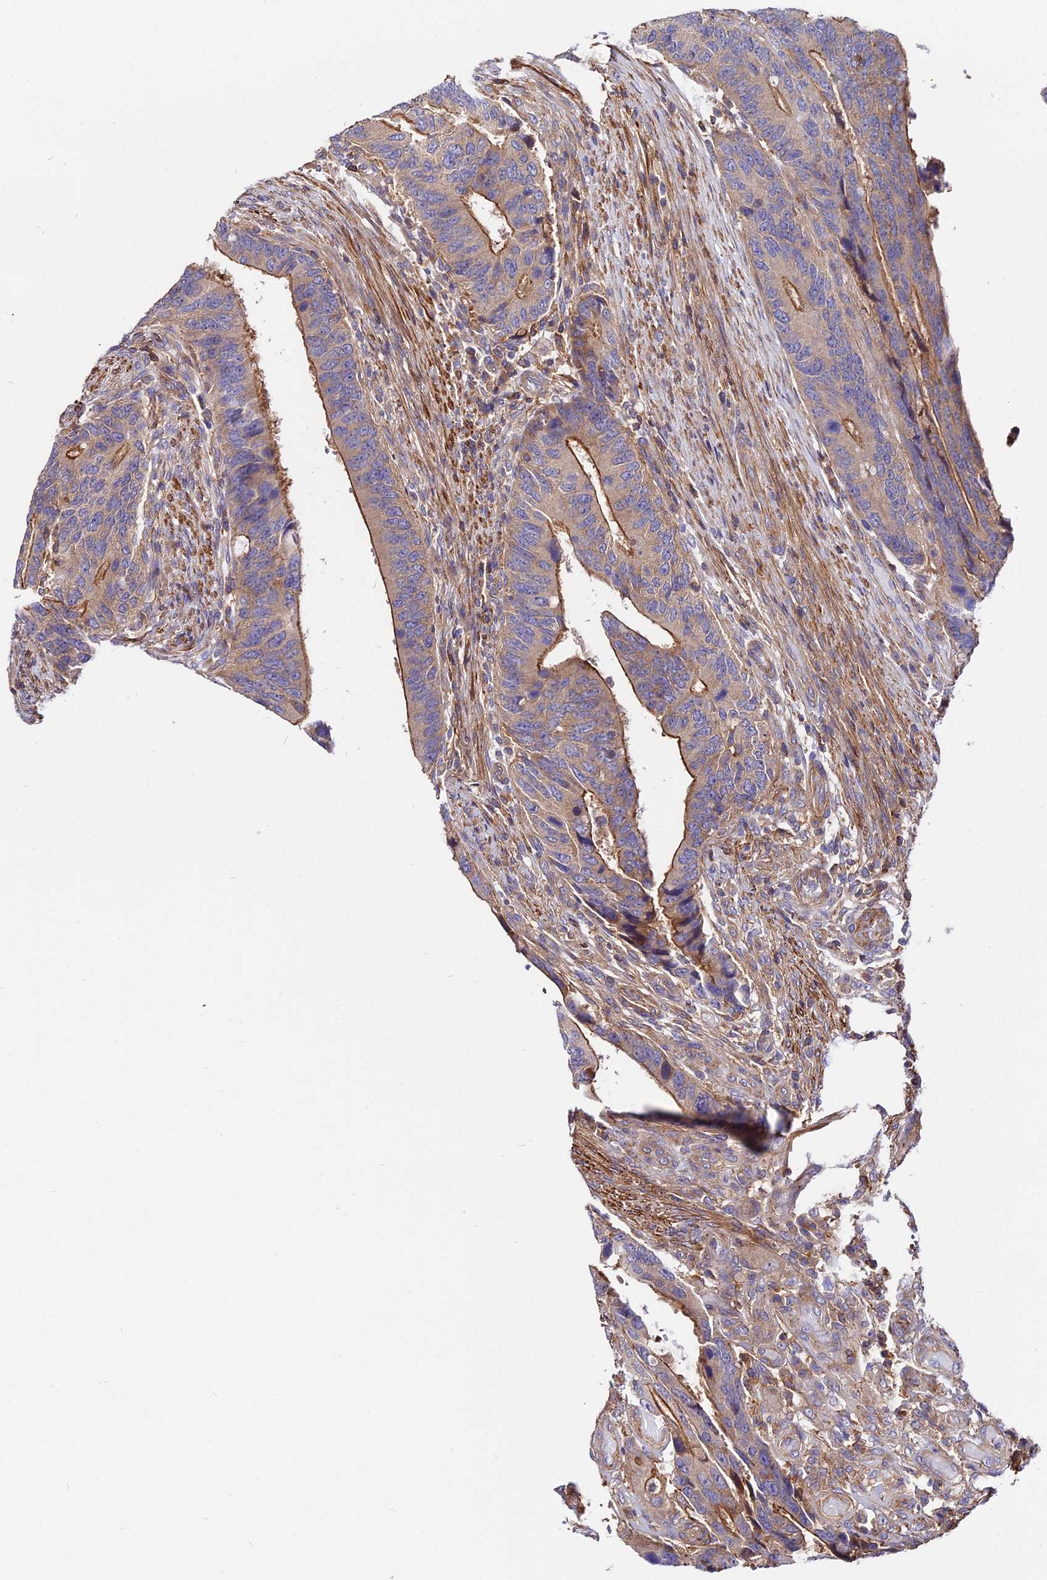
{"staining": {"intensity": "moderate", "quantity": "25%-75%", "location": "cytoplasmic/membranous"}, "tissue": "colorectal cancer", "cell_type": "Tumor cells", "image_type": "cancer", "snomed": [{"axis": "morphology", "description": "Adenocarcinoma, NOS"}, {"axis": "topography", "description": "Colon"}], "caption": "A brown stain shows moderate cytoplasmic/membranous positivity of a protein in human adenocarcinoma (colorectal) tumor cells.", "gene": "PYM1", "patient": {"sex": "male", "age": 87}}